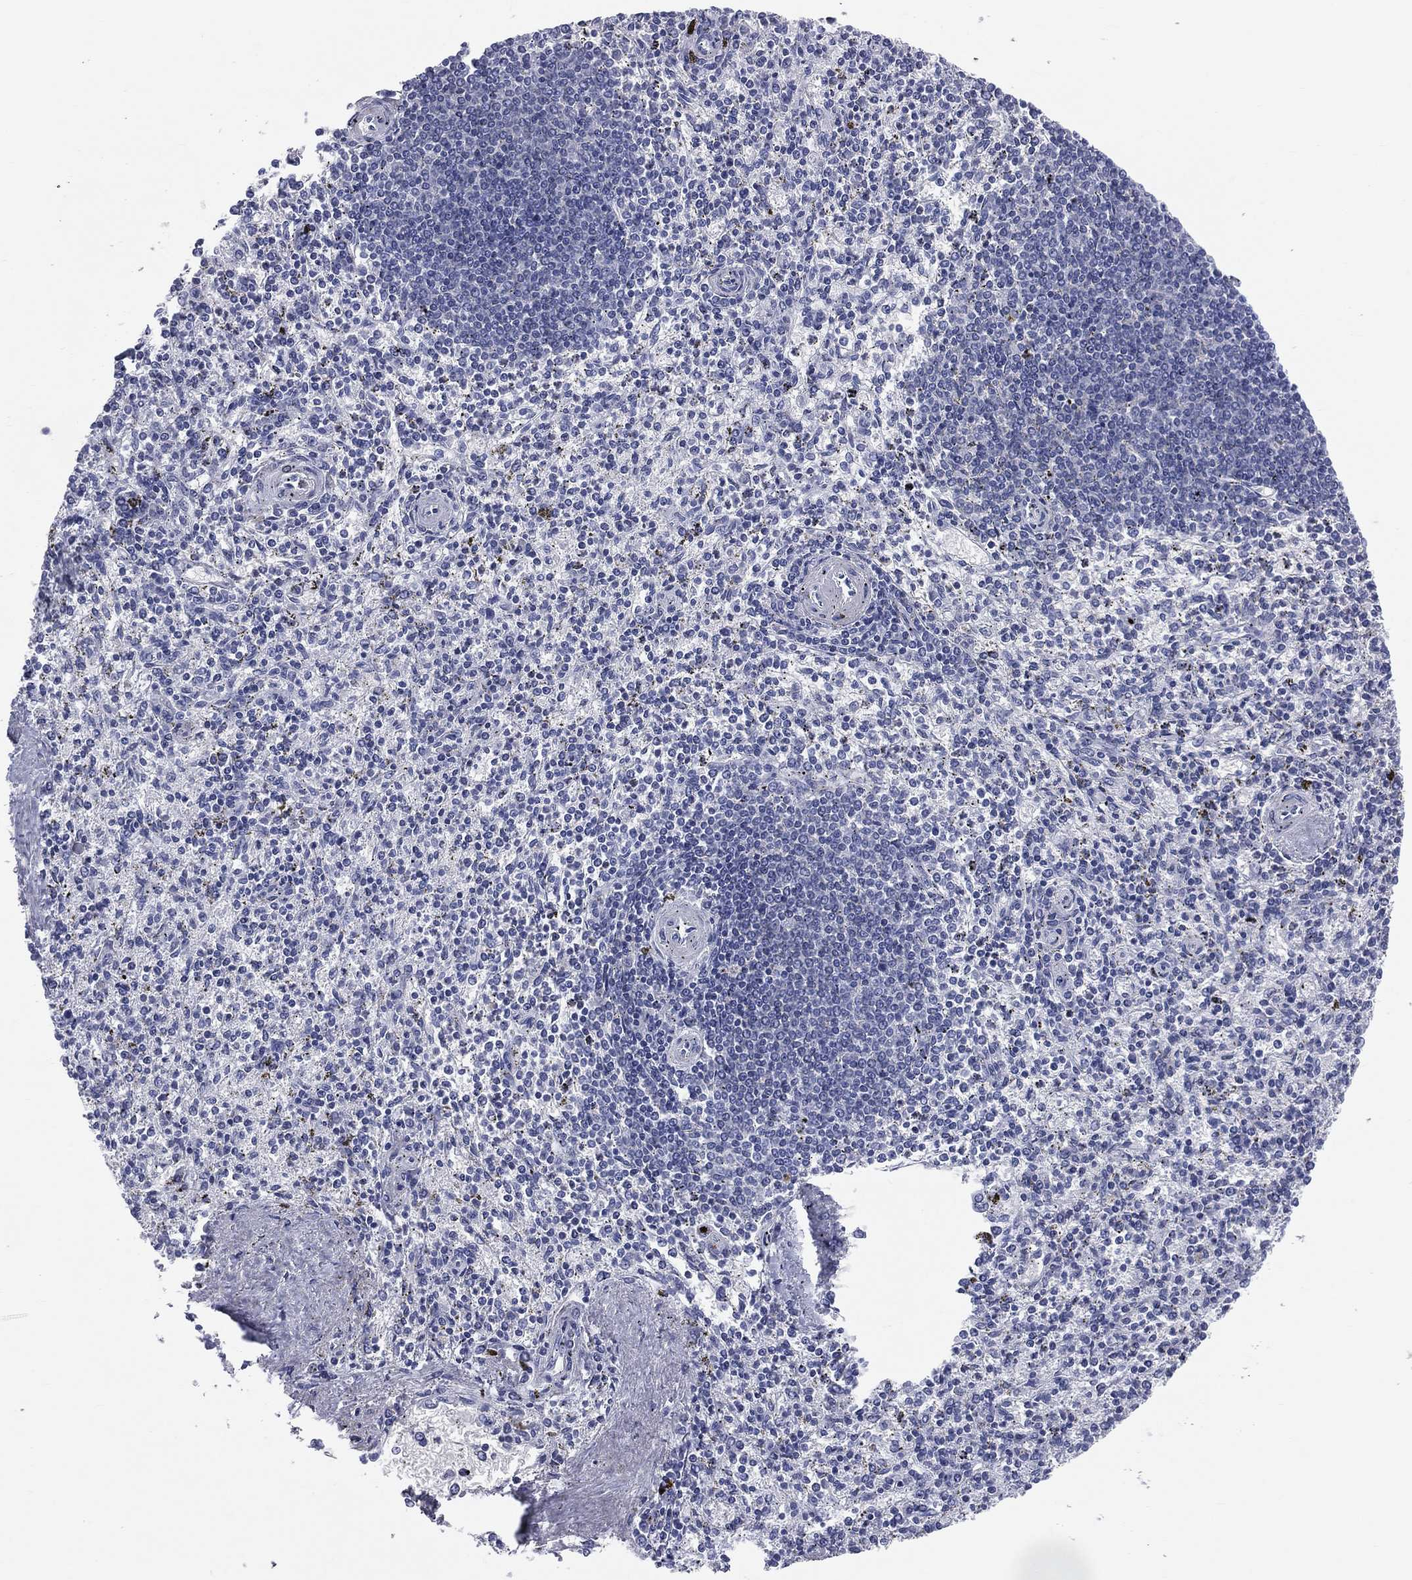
{"staining": {"intensity": "negative", "quantity": "none", "location": "none"}, "tissue": "spleen", "cell_type": "Cells in red pulp", "image_type": "normal", "snomed": [{"axis": "morphology", "description": "Normal tissue, NOS"}, {"axis": "topography", "description": "Spleen"}], "caption": "High power microscopy image of an immunohistochemistry (IHC) photomicrograph of benign spleen, revealing no significant expression in cells in red pulp.", "gene": "MLN", "patient": {"sex": "female", "age": 37}}